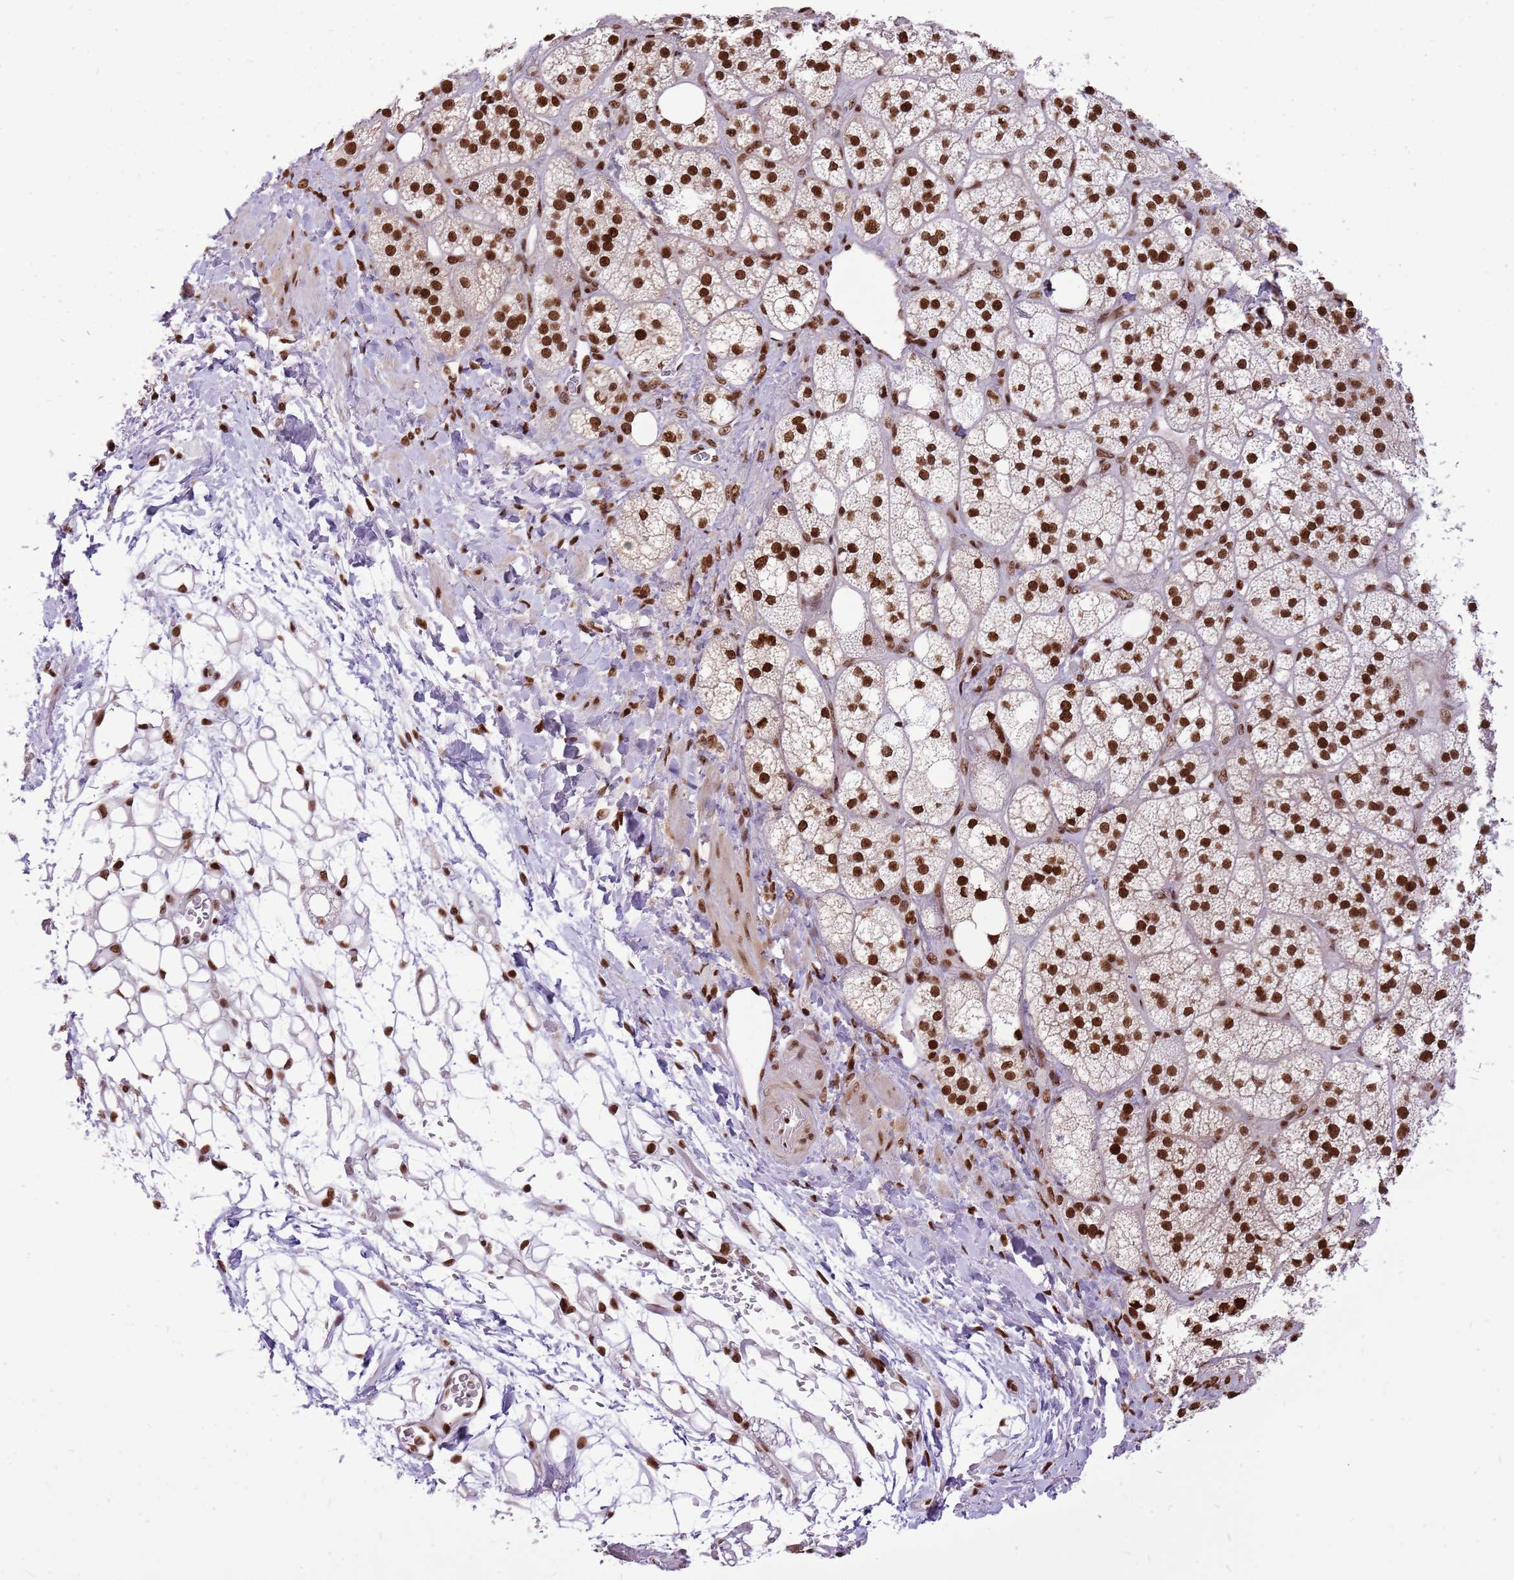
{"staining": {"intensity": "strong", "quantity": ">75%", "location": "nuclear"}, "tissue": "adrenal gland", "cell_type": "Glandular cells", "image_type": "normal", "snomed": [{"axis": "morphology", "description": "Normal tissue, NOS"}, {"axis": "topography", "description": "Adrenal gland"}], "caption": "An immunohistochemistry (IHC) histopathology image of normal tissue is shown. Protein staining in brown shows strong nuclear positivity in adrenal gland within glandular cells. (DAB (3,3'-diaminobenzidine) IHC with brightfield microscopy, high magnification).", "gene": "WASHC4", "patient": {"sex": "male", "age": 61}}